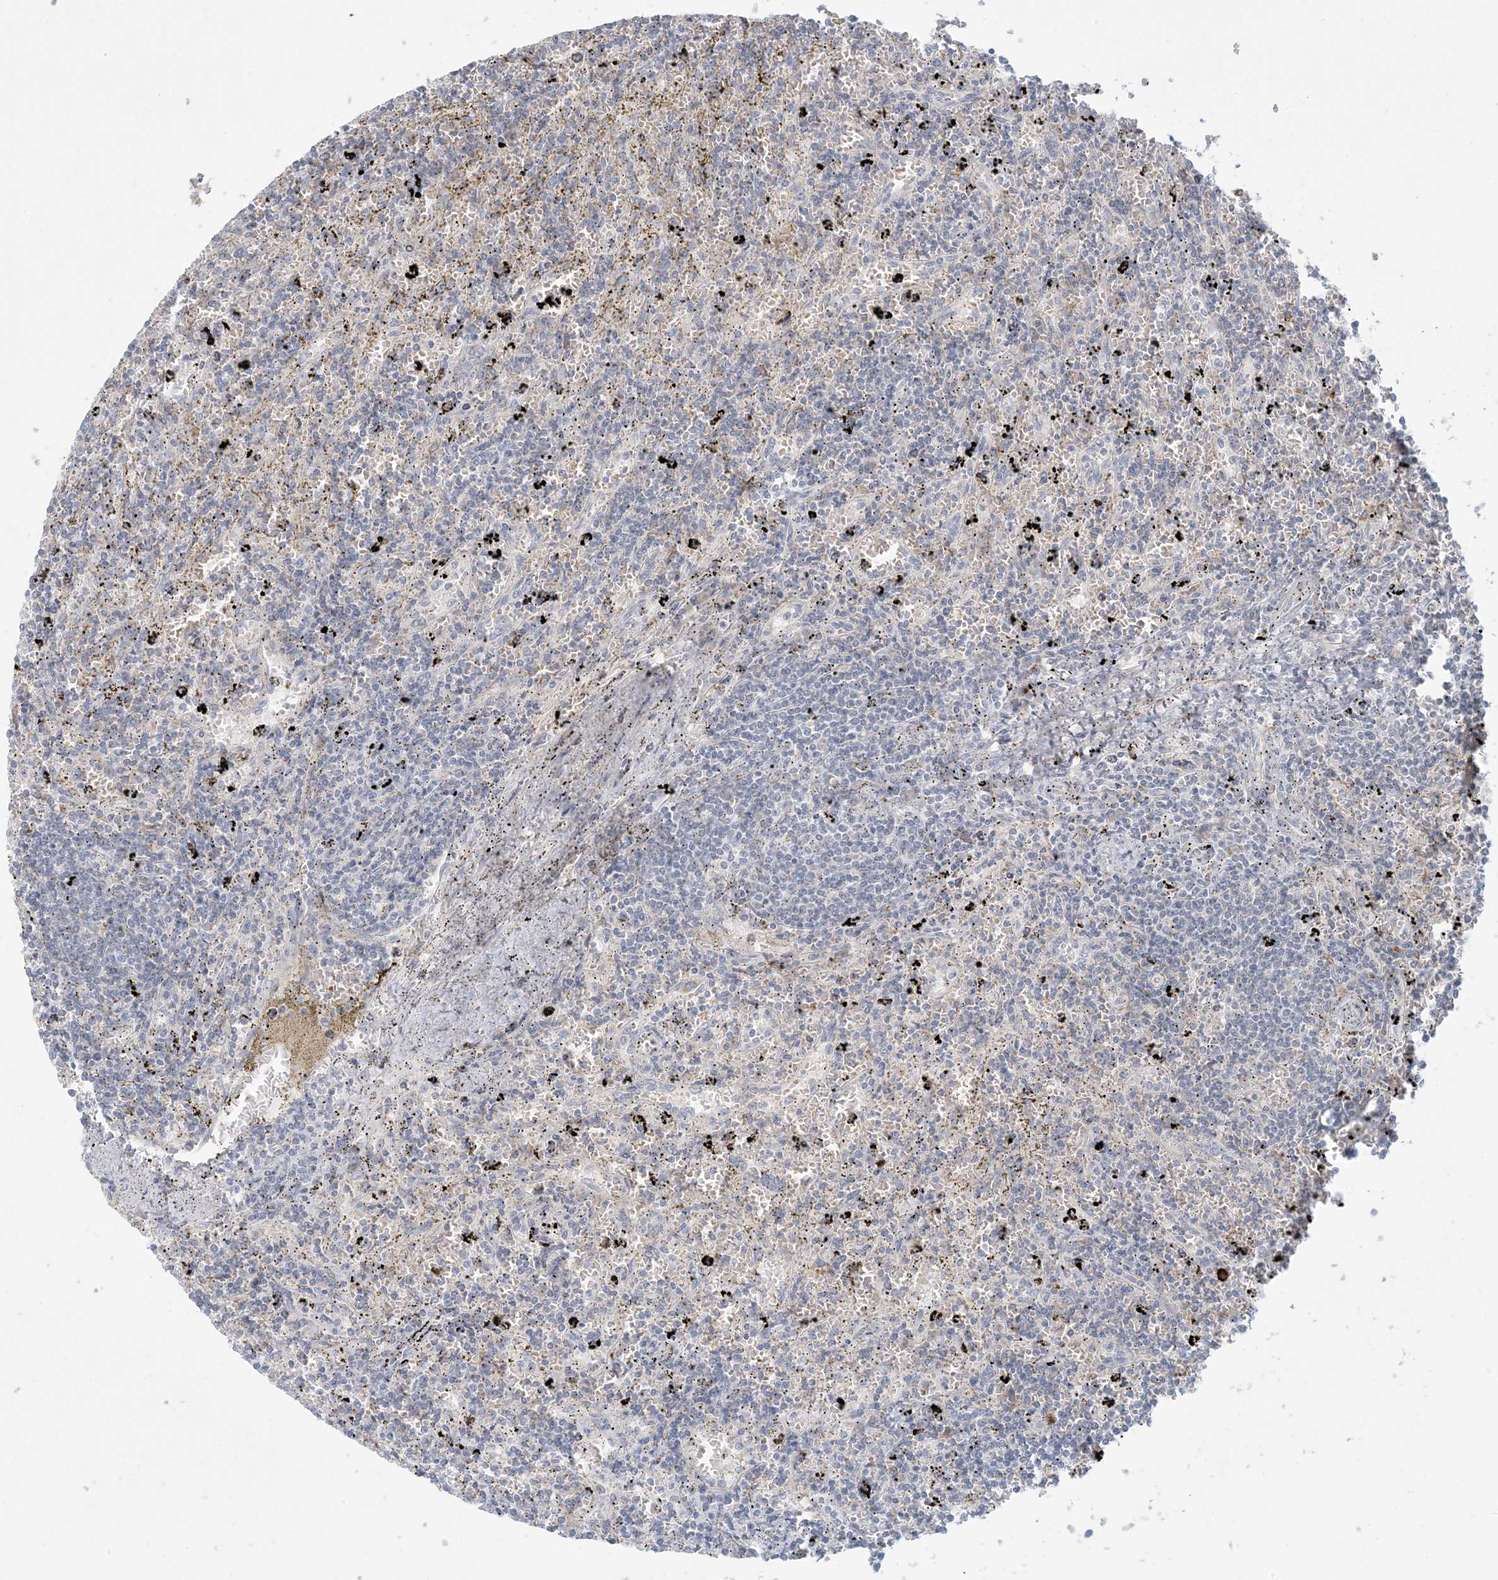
{"staining": {"intensity": "negative", "quantity": "none", "location": "none"}, "tissue": "lymphoma", "cell_type": "Tumor cells", "image_type": "cancer", "snomed": [{"axis": "morphology", "description": "Malignant lymphoma, non-Hodgkin's type, Low grade"}, {"axis": "topography", "description": "Spleen"}], "caption": "This is a histopathology image of IHC staining of low-grade malignant lymphoma, non-Hodgkin's type, which shows no staining in tumor cells.", "gene": "MCAT", "patient": {"sex": "male", "age": 76}}